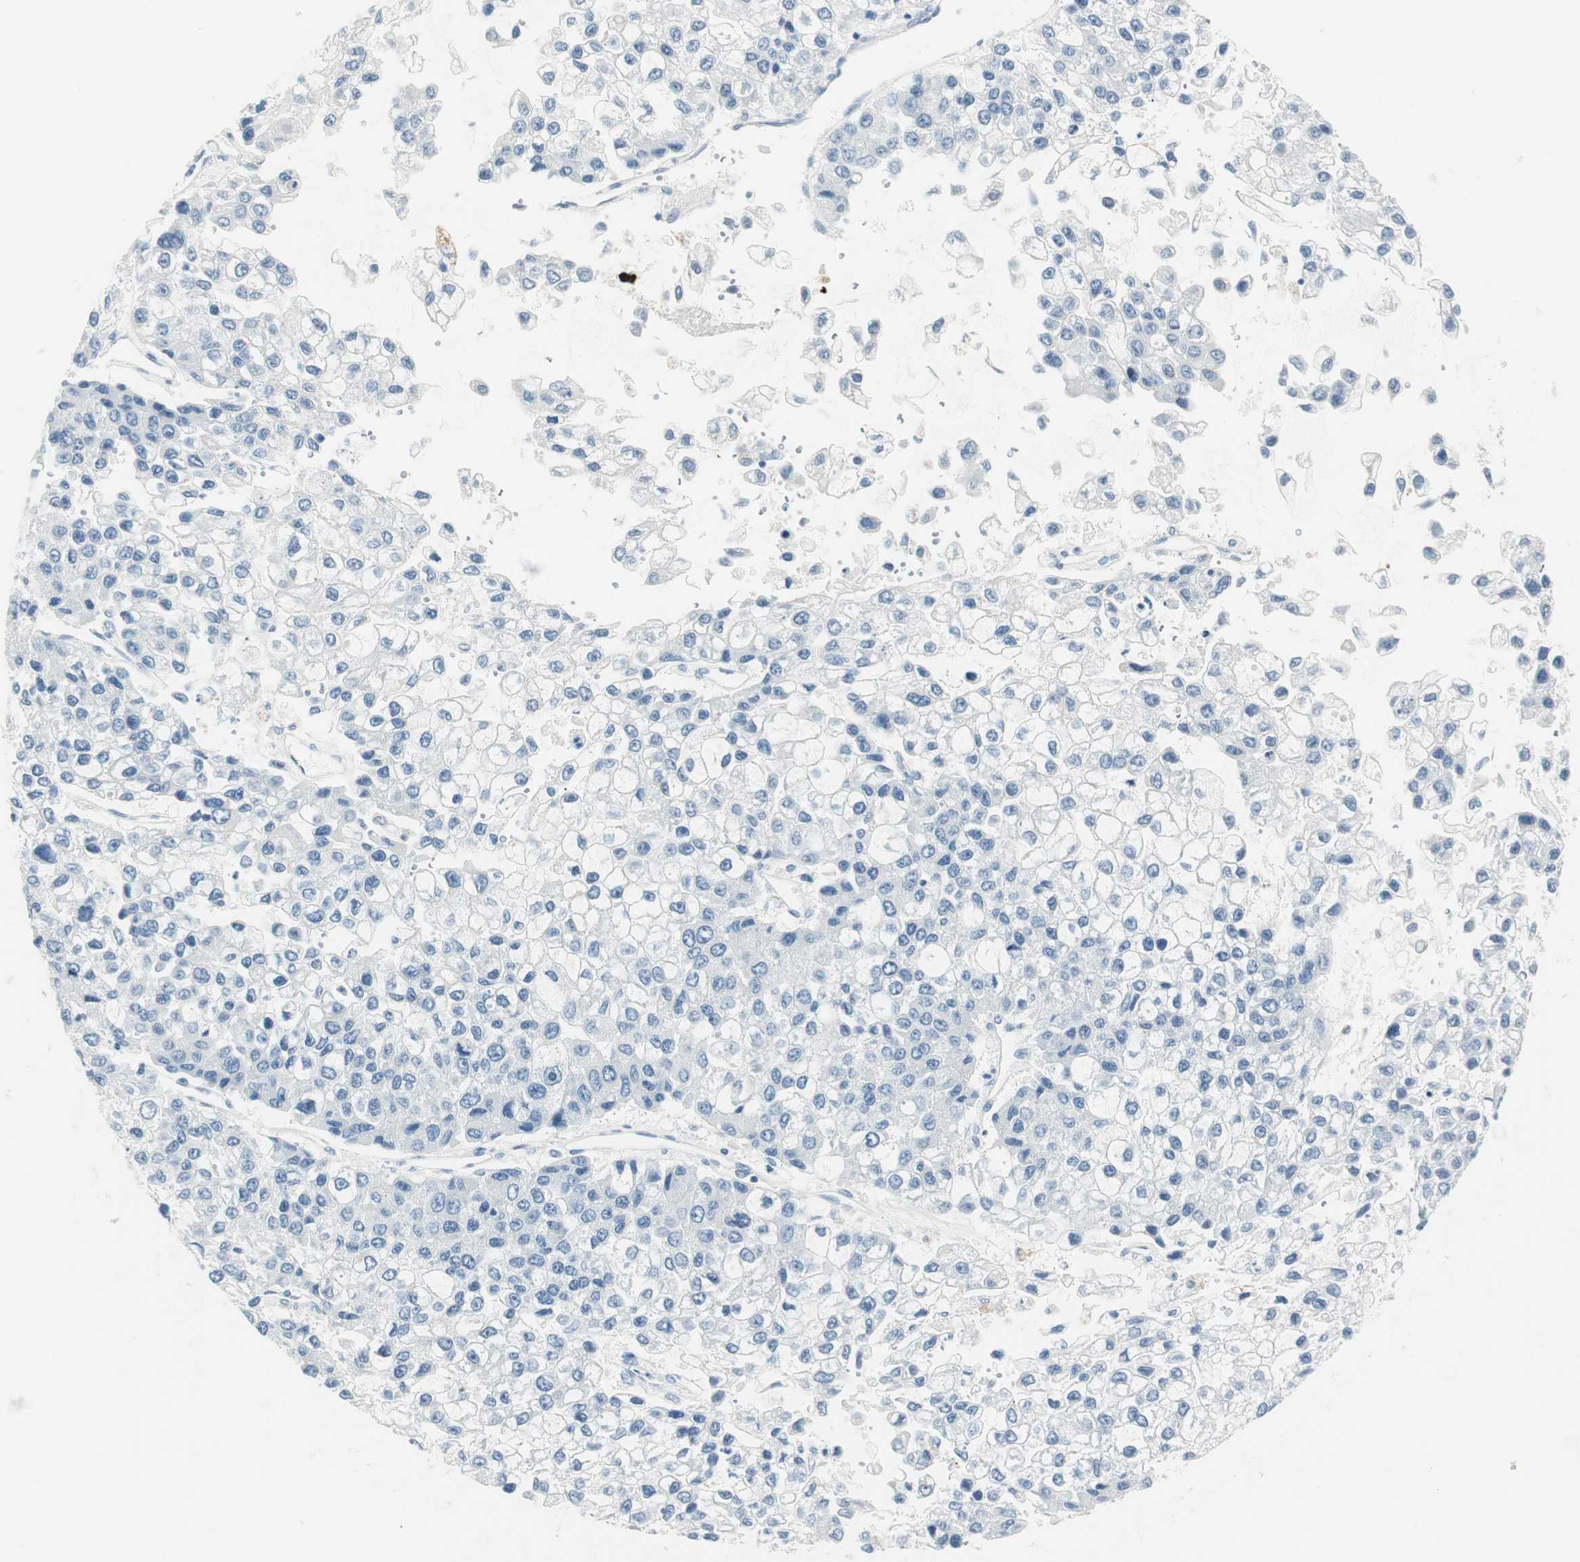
{"staining": {"intensity": "negative", "quantity": "none", "location": "none"}, "tissue": "liver cancer", "cell_type": "Tumor cells", "image_type": "cancer", "snomed": [{"axis": "morphology", "description": "Carcinoma, Hepatocellular, NOS"}, {"axis": "topography", "description": "Liver"}], "caption": "This is an immunohistochemistry (IHC) photomicrograph of hepatocellular carcinoma (liver). There is no staining in tumor cells.", "gene": "PRTN3", "patient": {"sex": "female", "age": 66}}